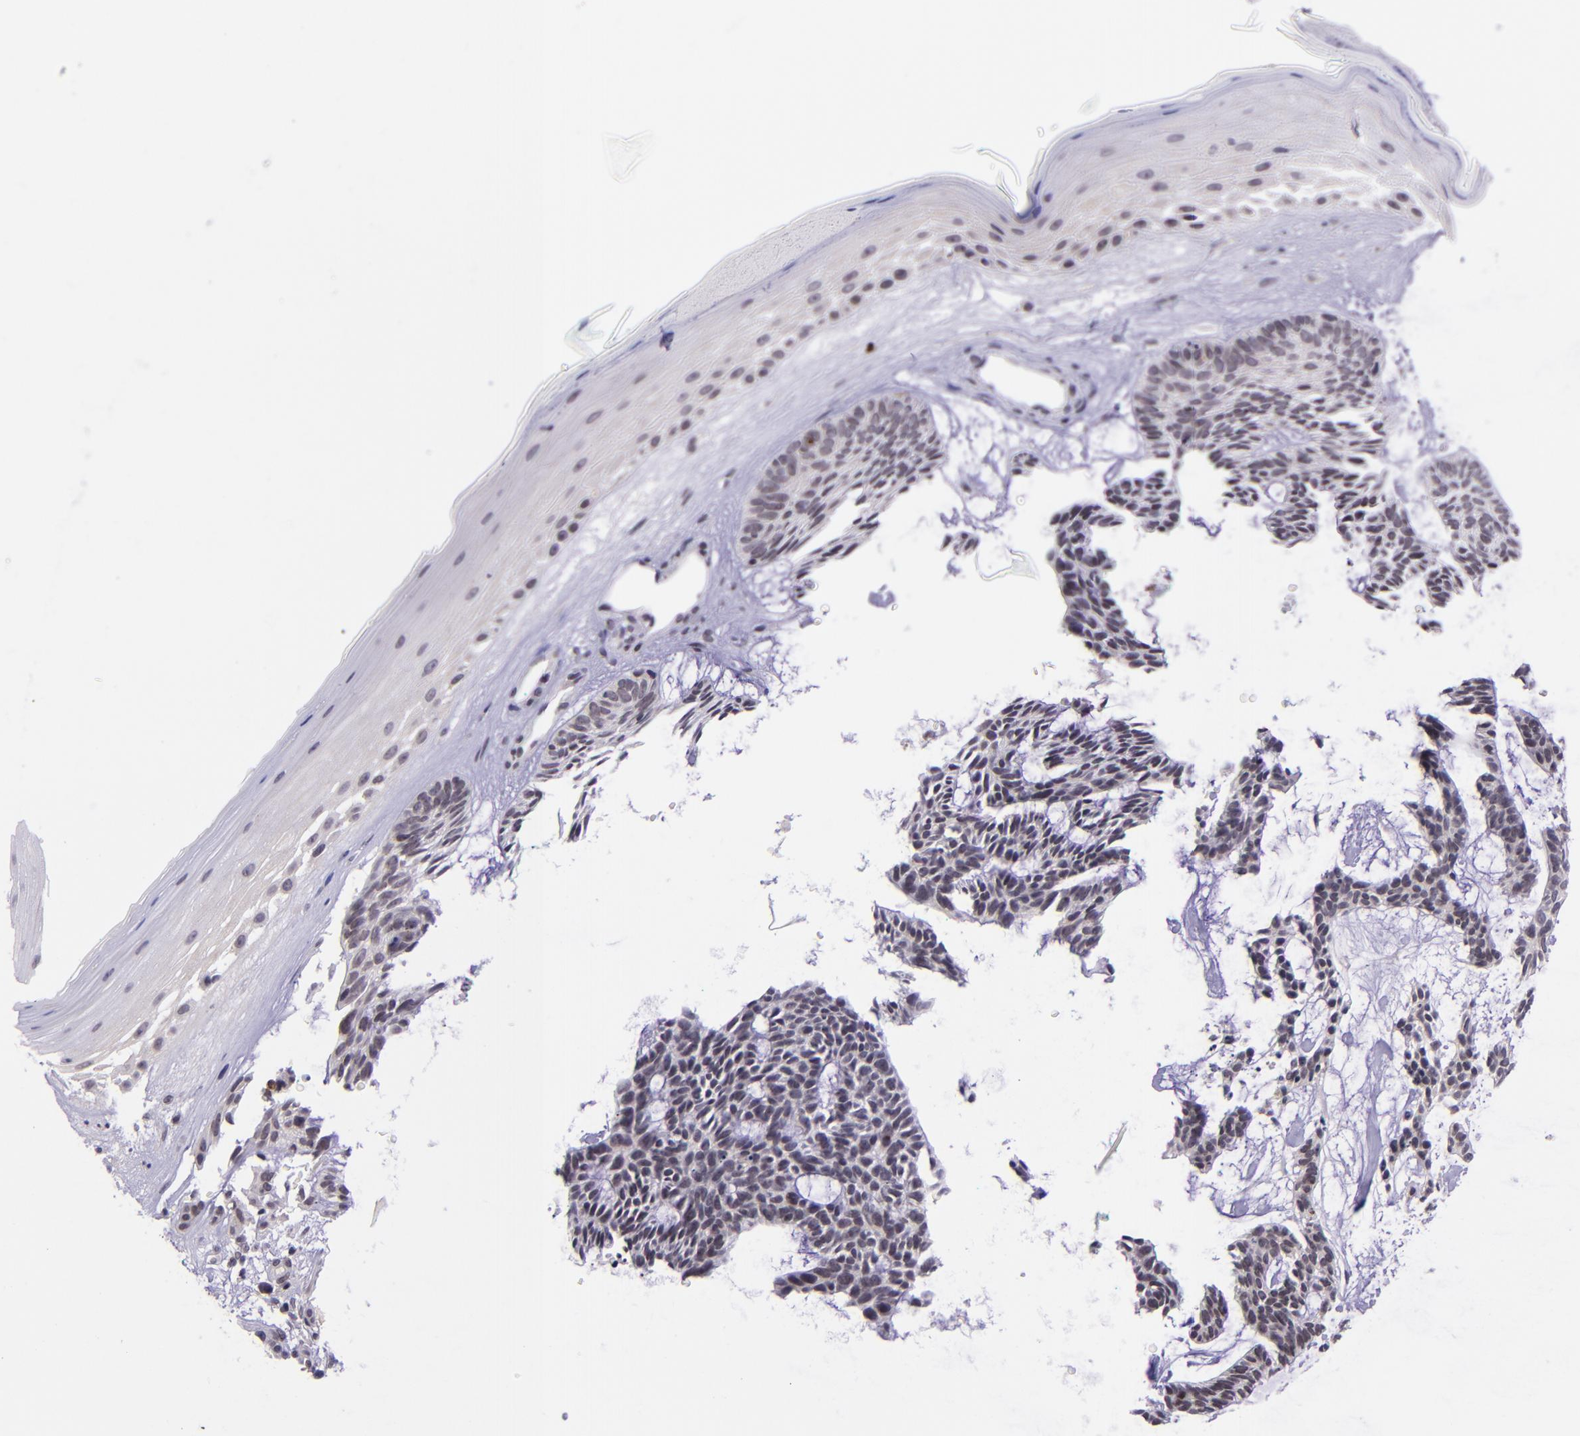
{"staining": {"intensity": "negative", "quantity": "none", "location": "none"}, "tissue": "skin cancer", "cell_type": "Tumor cells", "image_type": "cancer", "snomed": [{"axis": "morphology", "description": "Basal cell carcinoma"}, {"axis": "topography", "description": "Skin"}], "caption": "Human basal cell carcinoma (skin) stained for a protein using immunohistochemistry (IHC) shows no expression in tumor cells.", "gene": "SELL", "patient": {"sex": "male", "age": 75}}